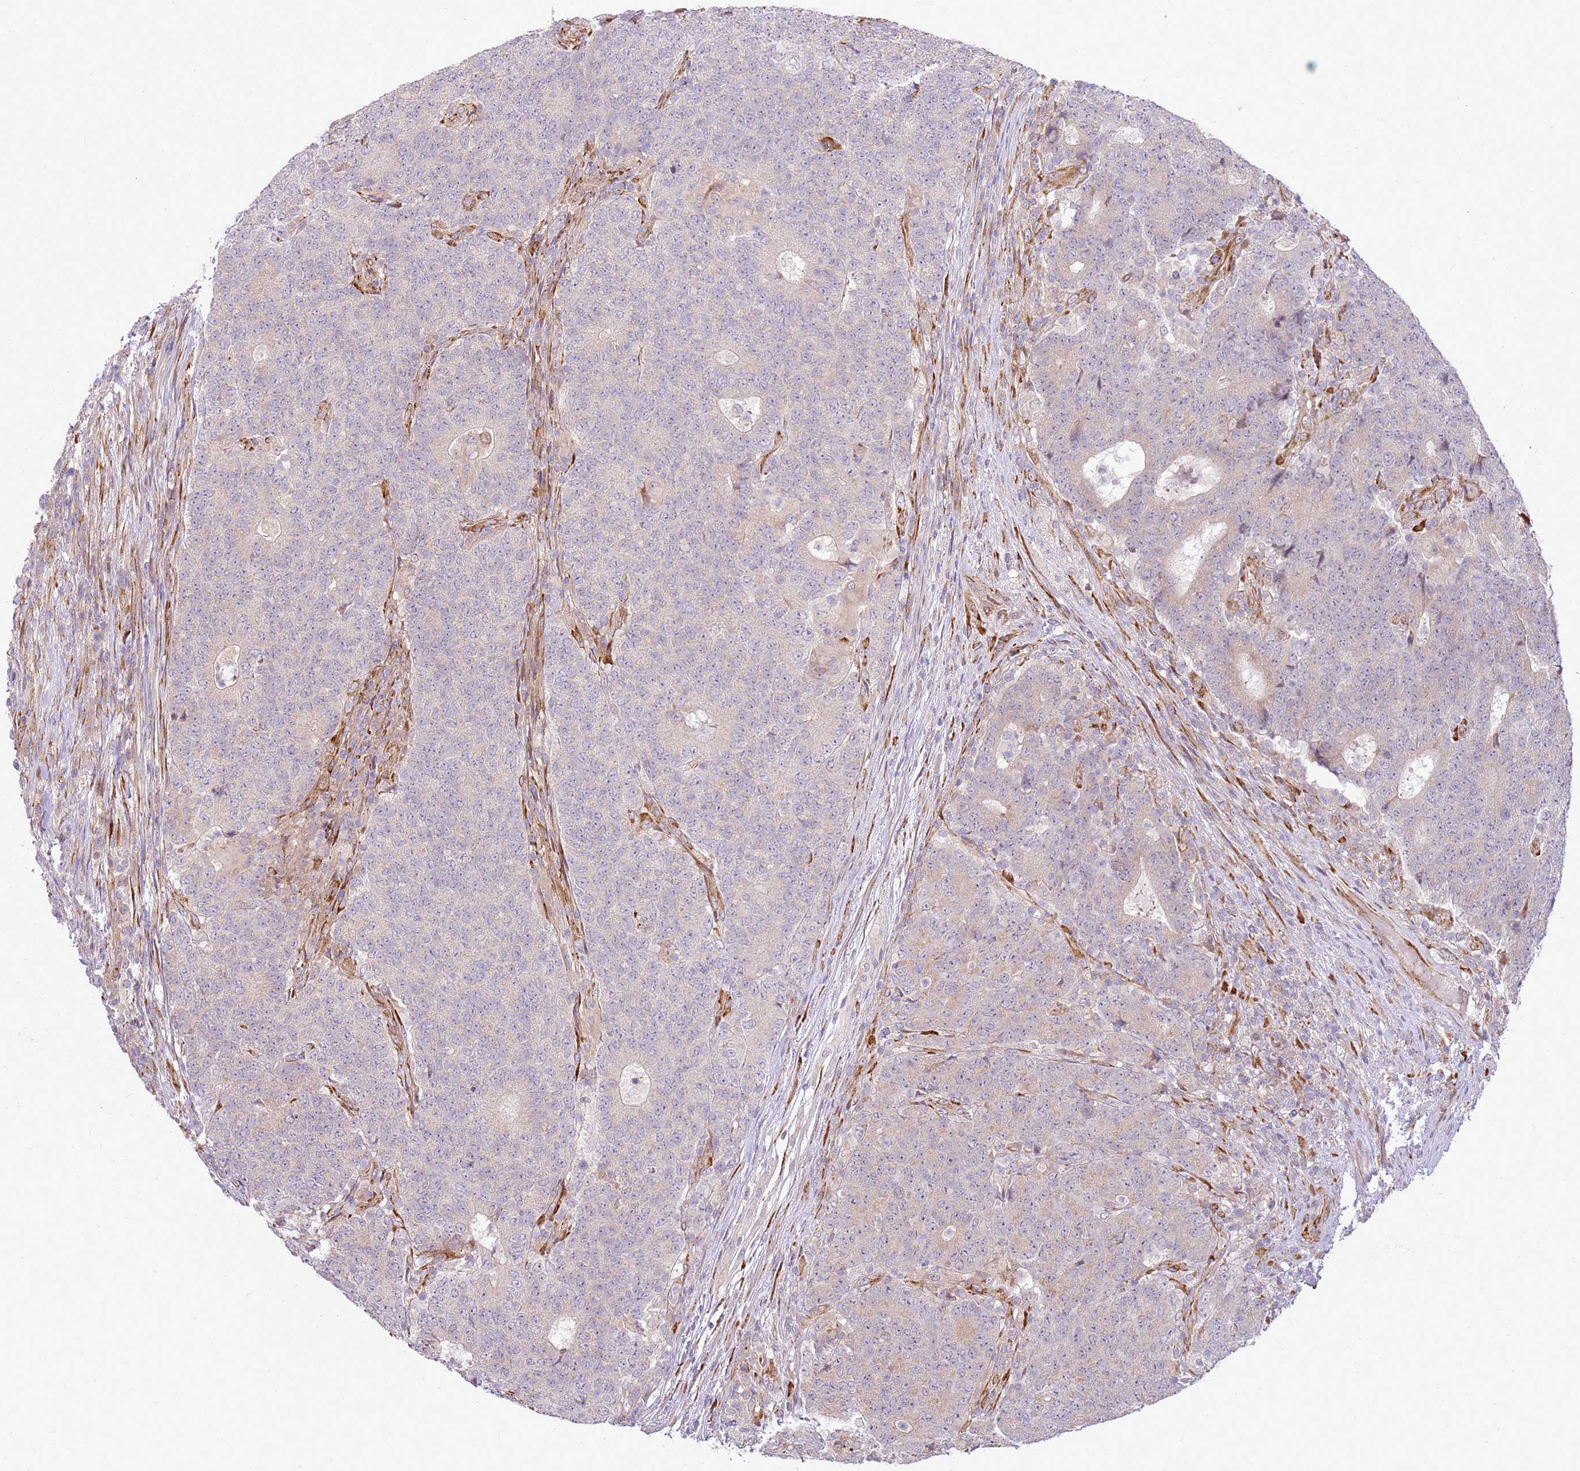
{"staining": {"intensity": "weak", "quantity": "<25%", "location": "cytoplasmic/membranous"}, "tissue": "colorectal cancer", "cell_type": "Tumor cells", "image_type": "cancer", "snomed": [{"axis": "morphology", "description": "Adenocarcinoma, NOS"}, {"axis": "topography", "description": "Colon"}], "caption": "Tumor cells are negative for protein expression in human adenocarcinoma (colorectal). Brightfield microscopy of IHC stained with DAB (3,3'-diaminobenzidine) (brown) and hematoxylin (blue), captured at high magnification.", "gene": "GRAP", "patient": {"sex": "female", "age": 75}}